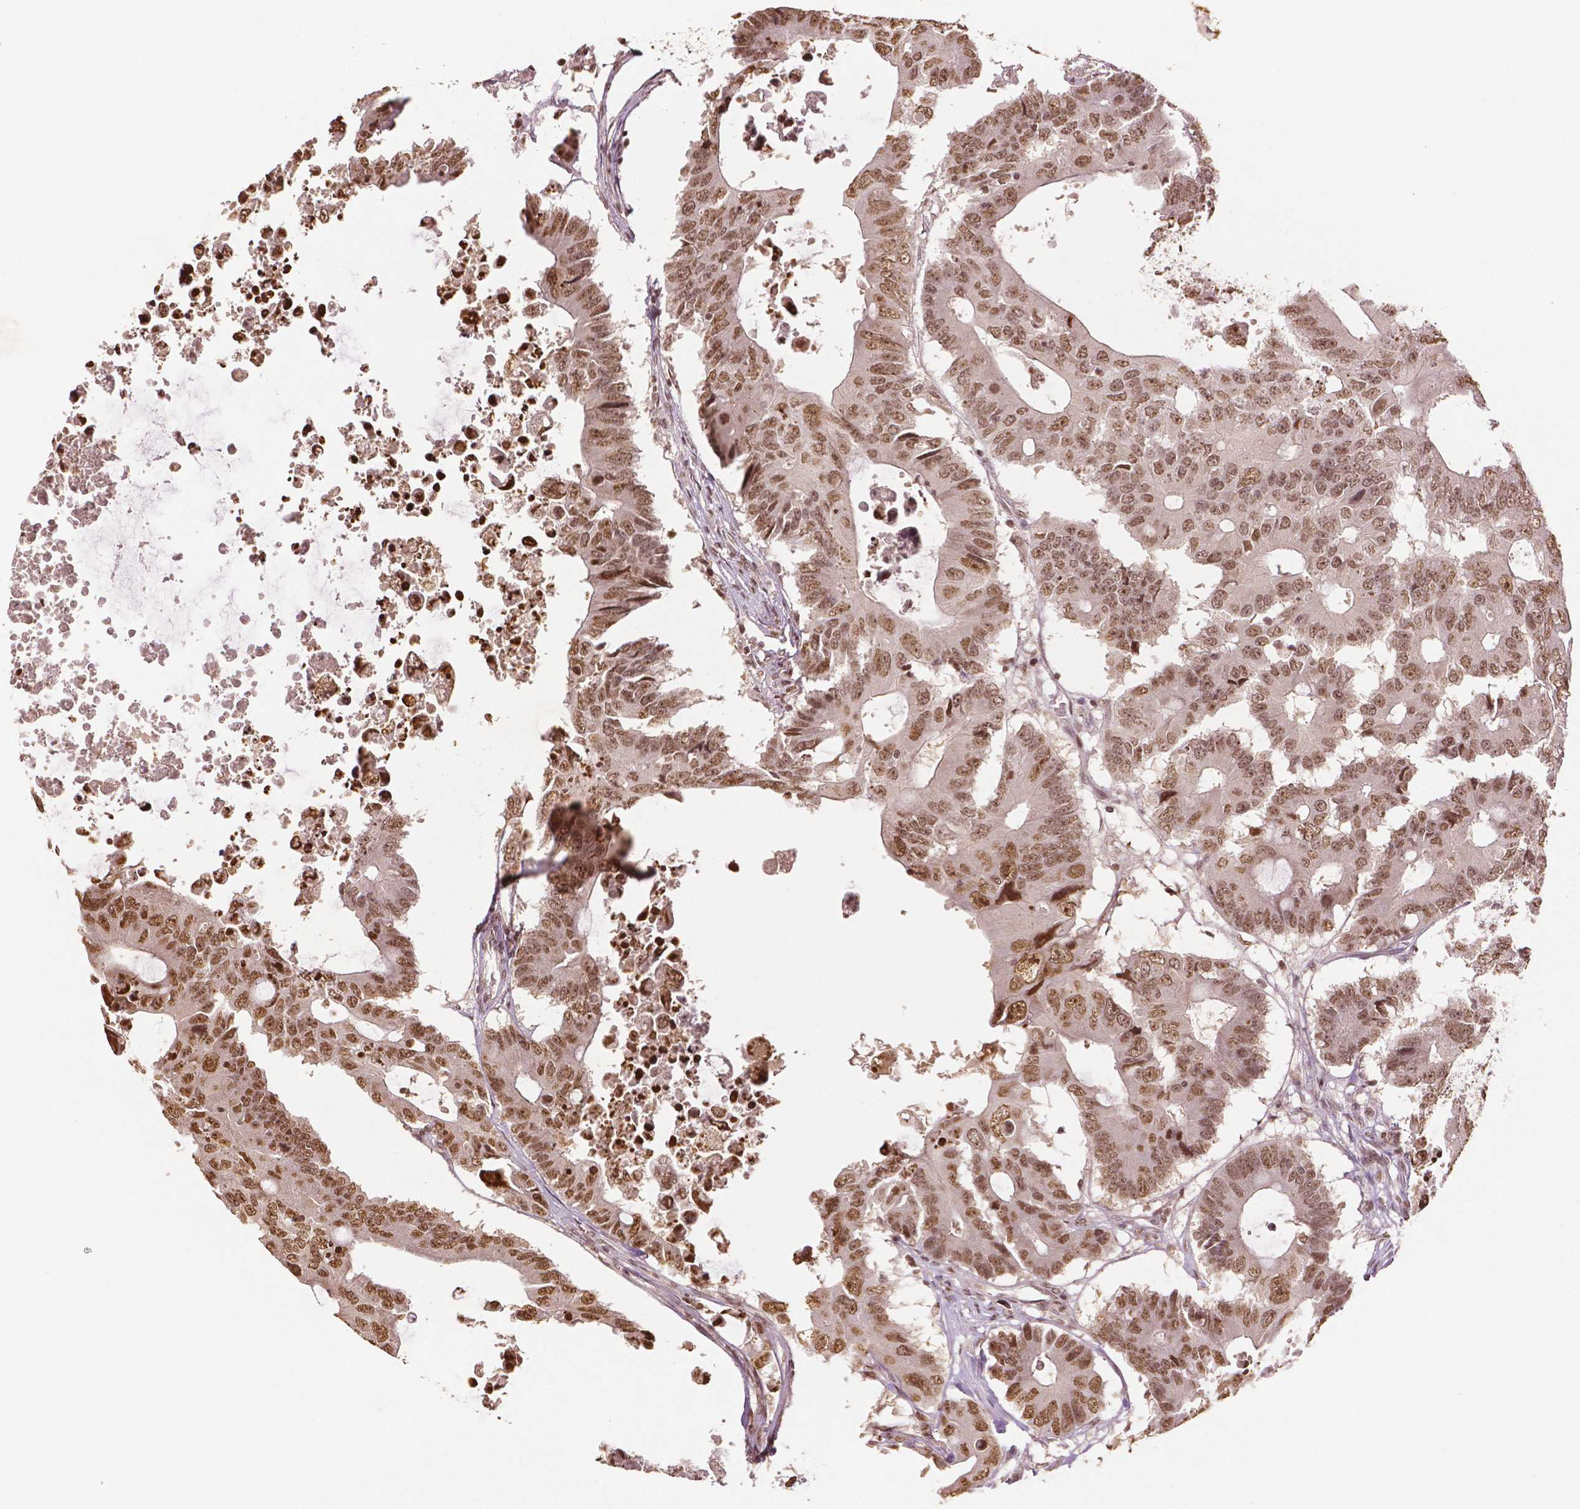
{"staining": {"intensity": "moderate", "quantity": ">75%", "location": "nuclear"}, "tissue": "colorectal cancer", "cell_type": "Tumor cells", "image_type": "cancer", "snomed": [{"axis": "morphology", "description": "Adenocarcinoma, NOS"}, {"axis": "topography", "description": "Colon"}], "caption": "Adenocarcinoma (colorectal) stained with DAB immunohistochemistry (IHC) shows medium levels of moderate nuclear staining in approximately >75% of tumor cells.", "gene": "DEK", "patient": {"sex": "male", "age": 71}}